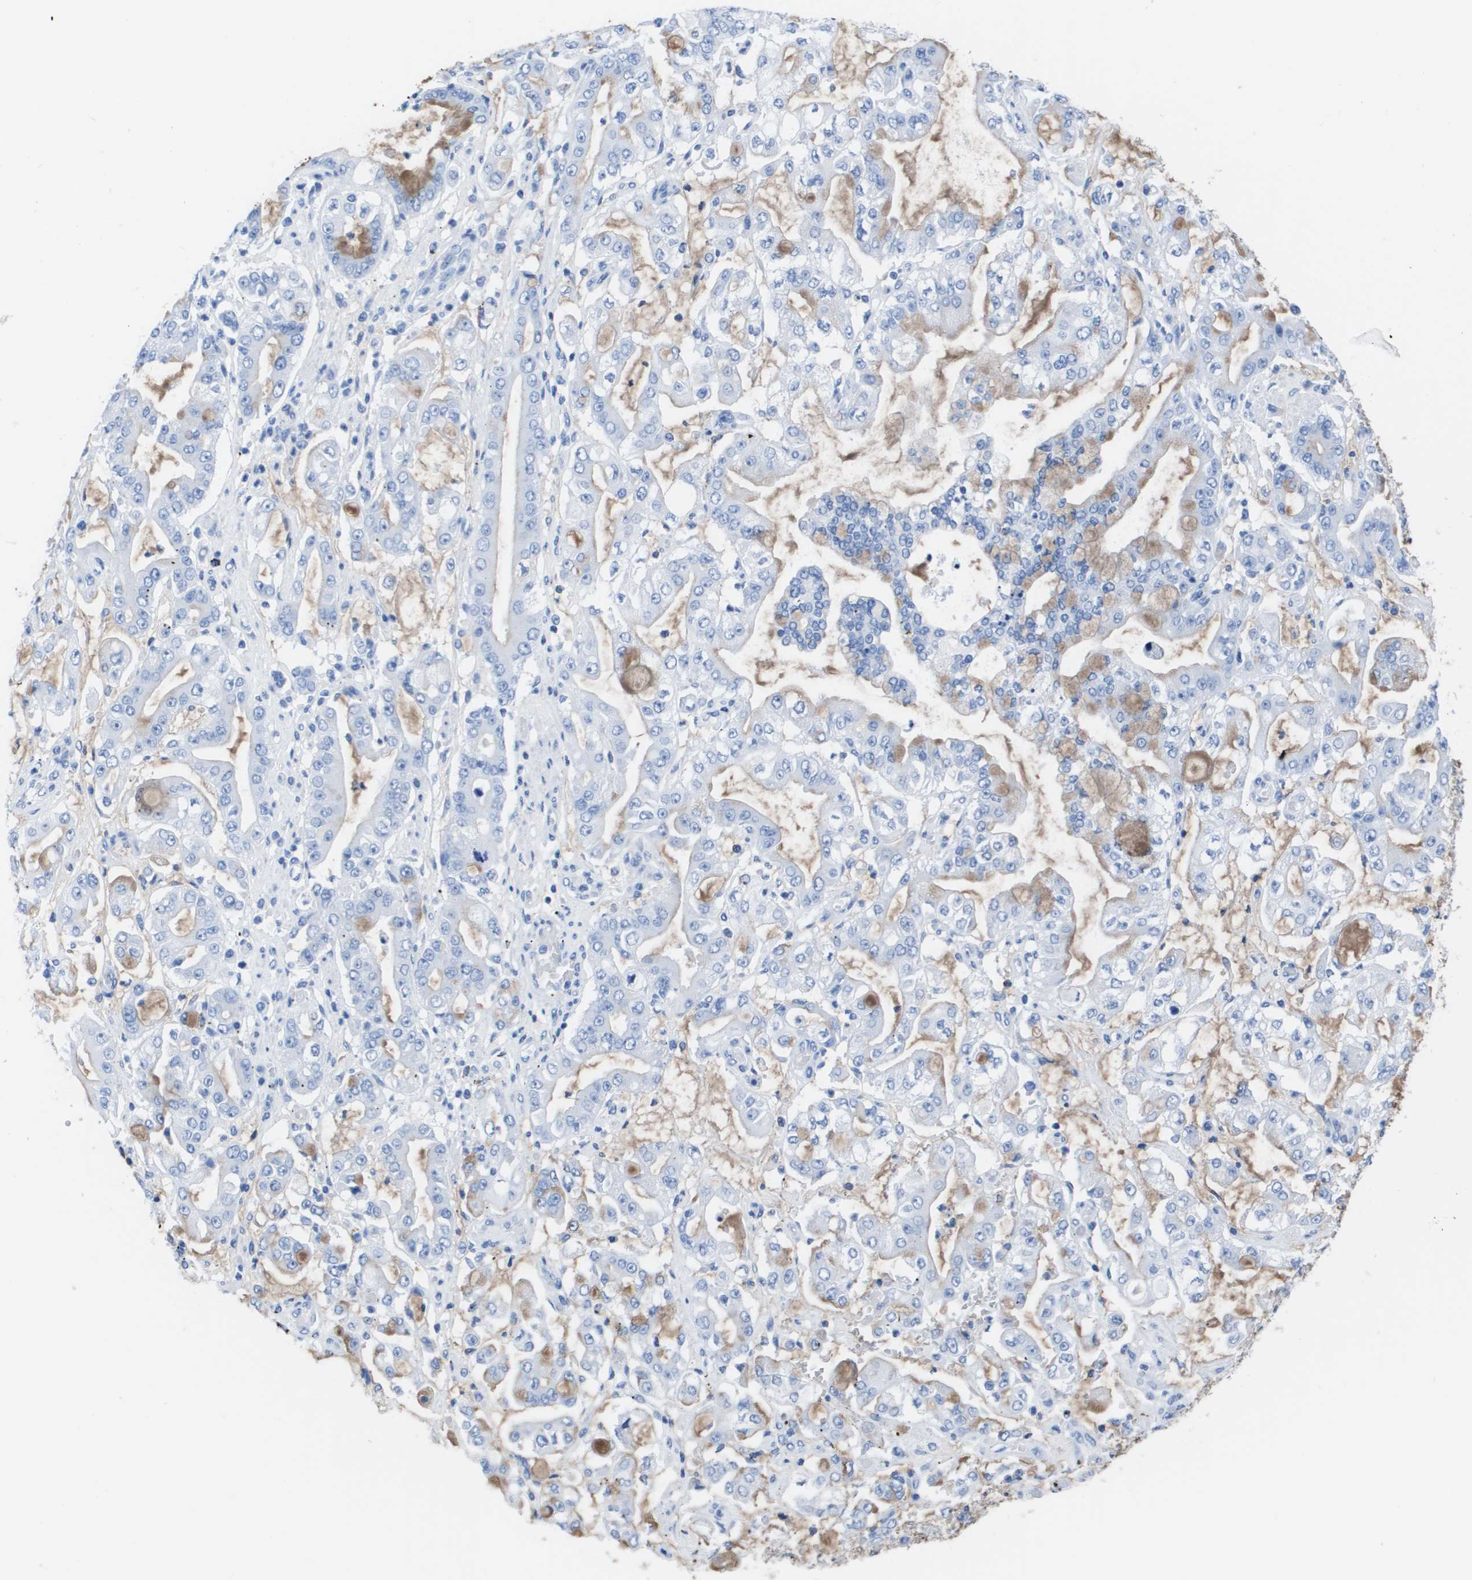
{"staining": {"intensity": "weak", "quantity": "25%-75%", "location": "cytoplasmic/membranous"}, "tissue": "stomach cancer", "cell_type": "Tumor cells", "image_type": "cancer", "snomed": [{"axis": "morphology", "description": "Adenocarcinoma, NOS"}, {"axis": "topography", "description": "Stomach"}], "caption": "Human adenocarcinoma (stomach) stained with a protein marker shows weak staining in tumor cells.", "gene": "KCNA3", "patient": {"sex": "male", "age": 76}}